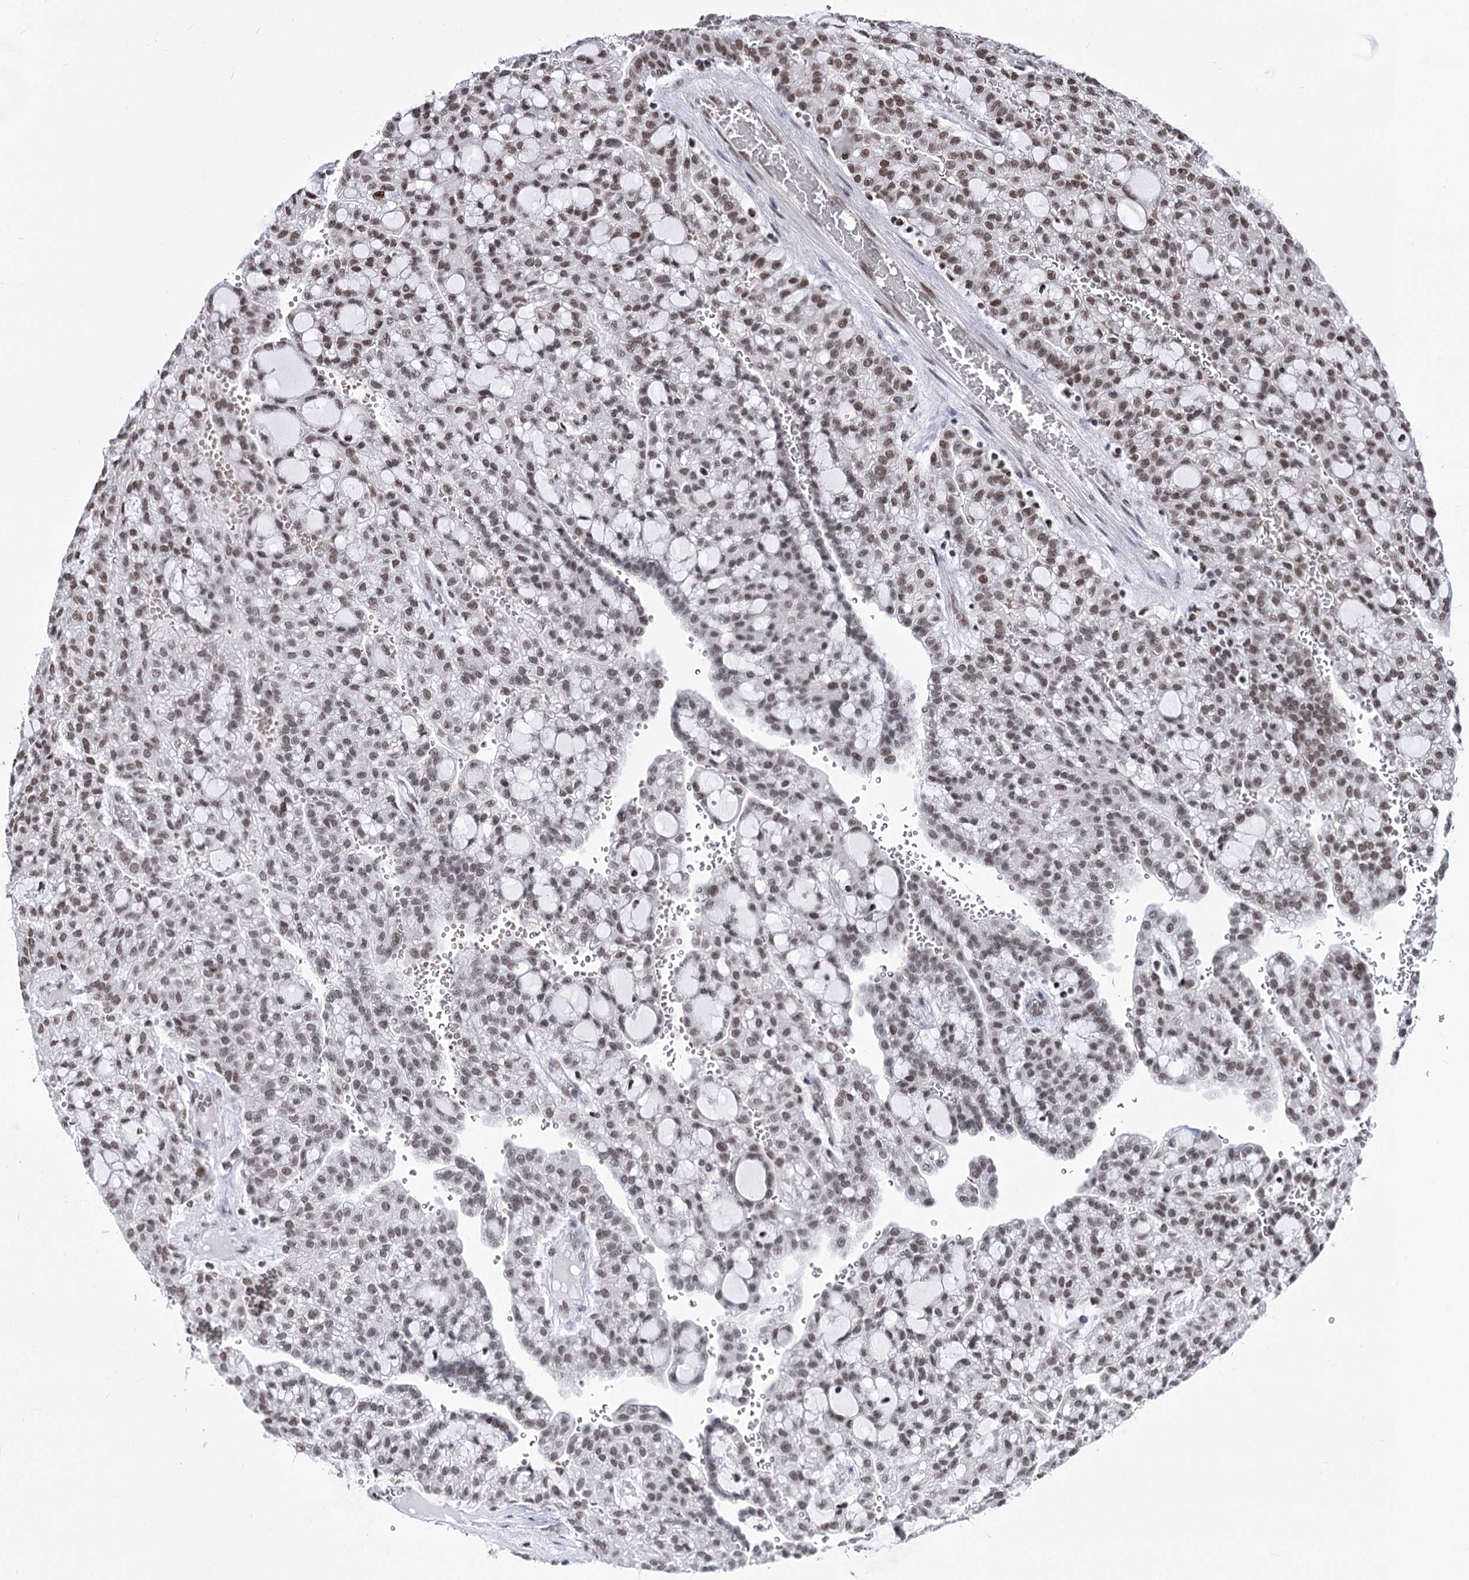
{"staining": {"intensity": "weak", "quantity": ">75%", "location": "nuclear"}, "tissue": "renal cancer", "cell_type": "Tumor cells", "image_type": "cancer", "snomed": [{"axis": "morphology", "description": "Adenocarcinoma, NOS"}, {"axis": "topography", "description": "Kidney"}], "caption": "Protein expression analysis of adenocarcinoma (renal) shows weak nuclear staining in about >75% of tumor cells.", "gene": "POU4F3", "patient": {"sex": "male", "age": 63}}